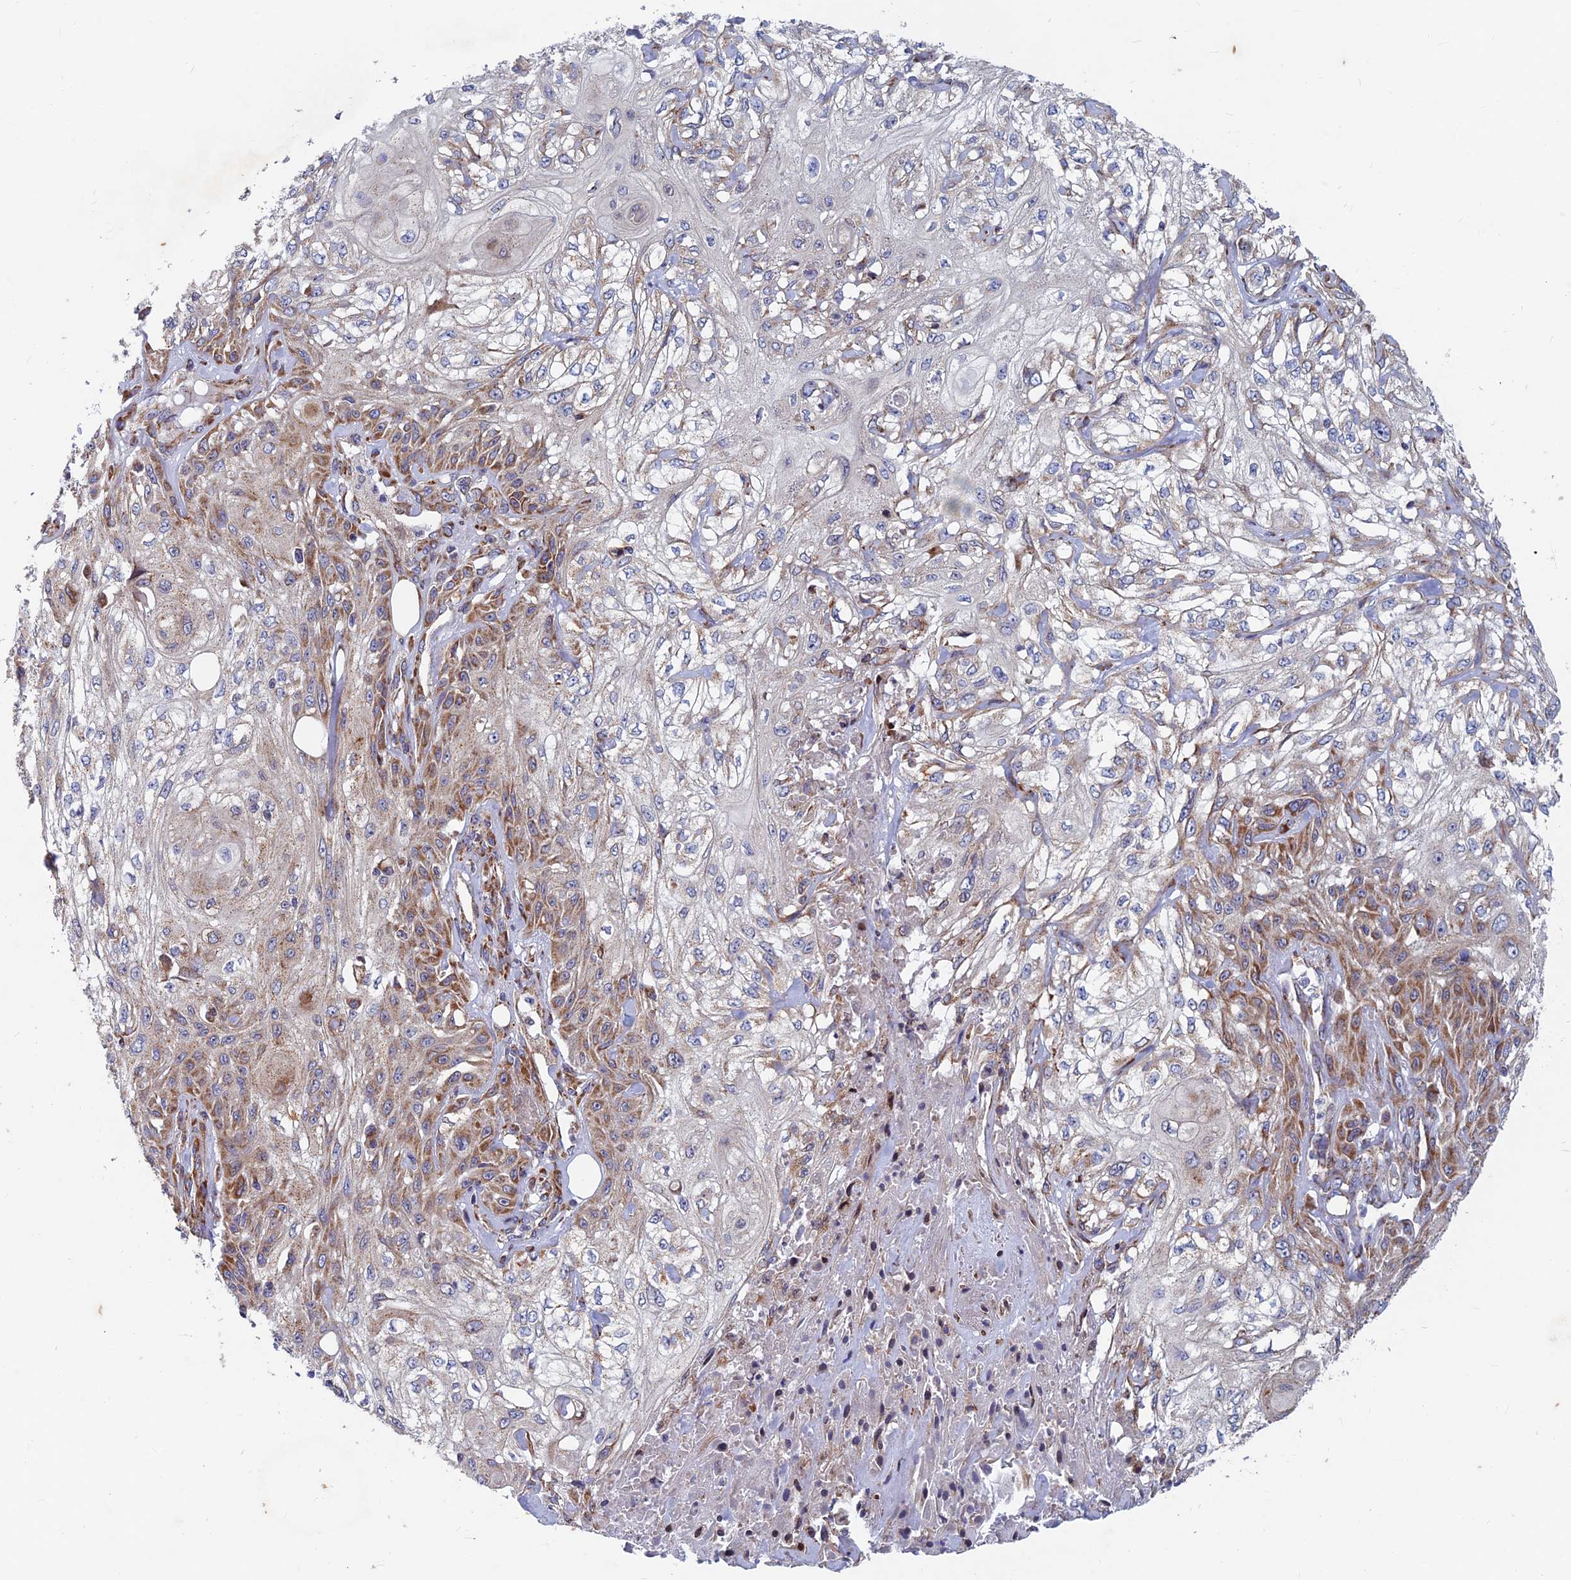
{"staining": {"intensity": "moderate", "quantity": "25%-75%", "location": "cytoplasmic/membranous"}, "tissue": "skin cancer", "cell_type": "Tumor cells", "image_type": "cancer", "snomed": [{"axis": "morphology", "description": "Squamous cell carcinoma, NOS"}, {"axis": "morphology", "description": "Squamous cell carcinoma, metastatic, NOS"}, {"axis": "topography", "description": "Skin"}, {"axis": "topography", "description": "Lymph node"}], "caption": "Squamous cell carcinoma (skin) was stained to show a protein in brown. There is medium levels of moderate cytoplasmic/membranous positivity in approximately 25%-75% of tumor cells.", "gene": "AP4S1", "patient": {"sex": "male", "age": 75}}